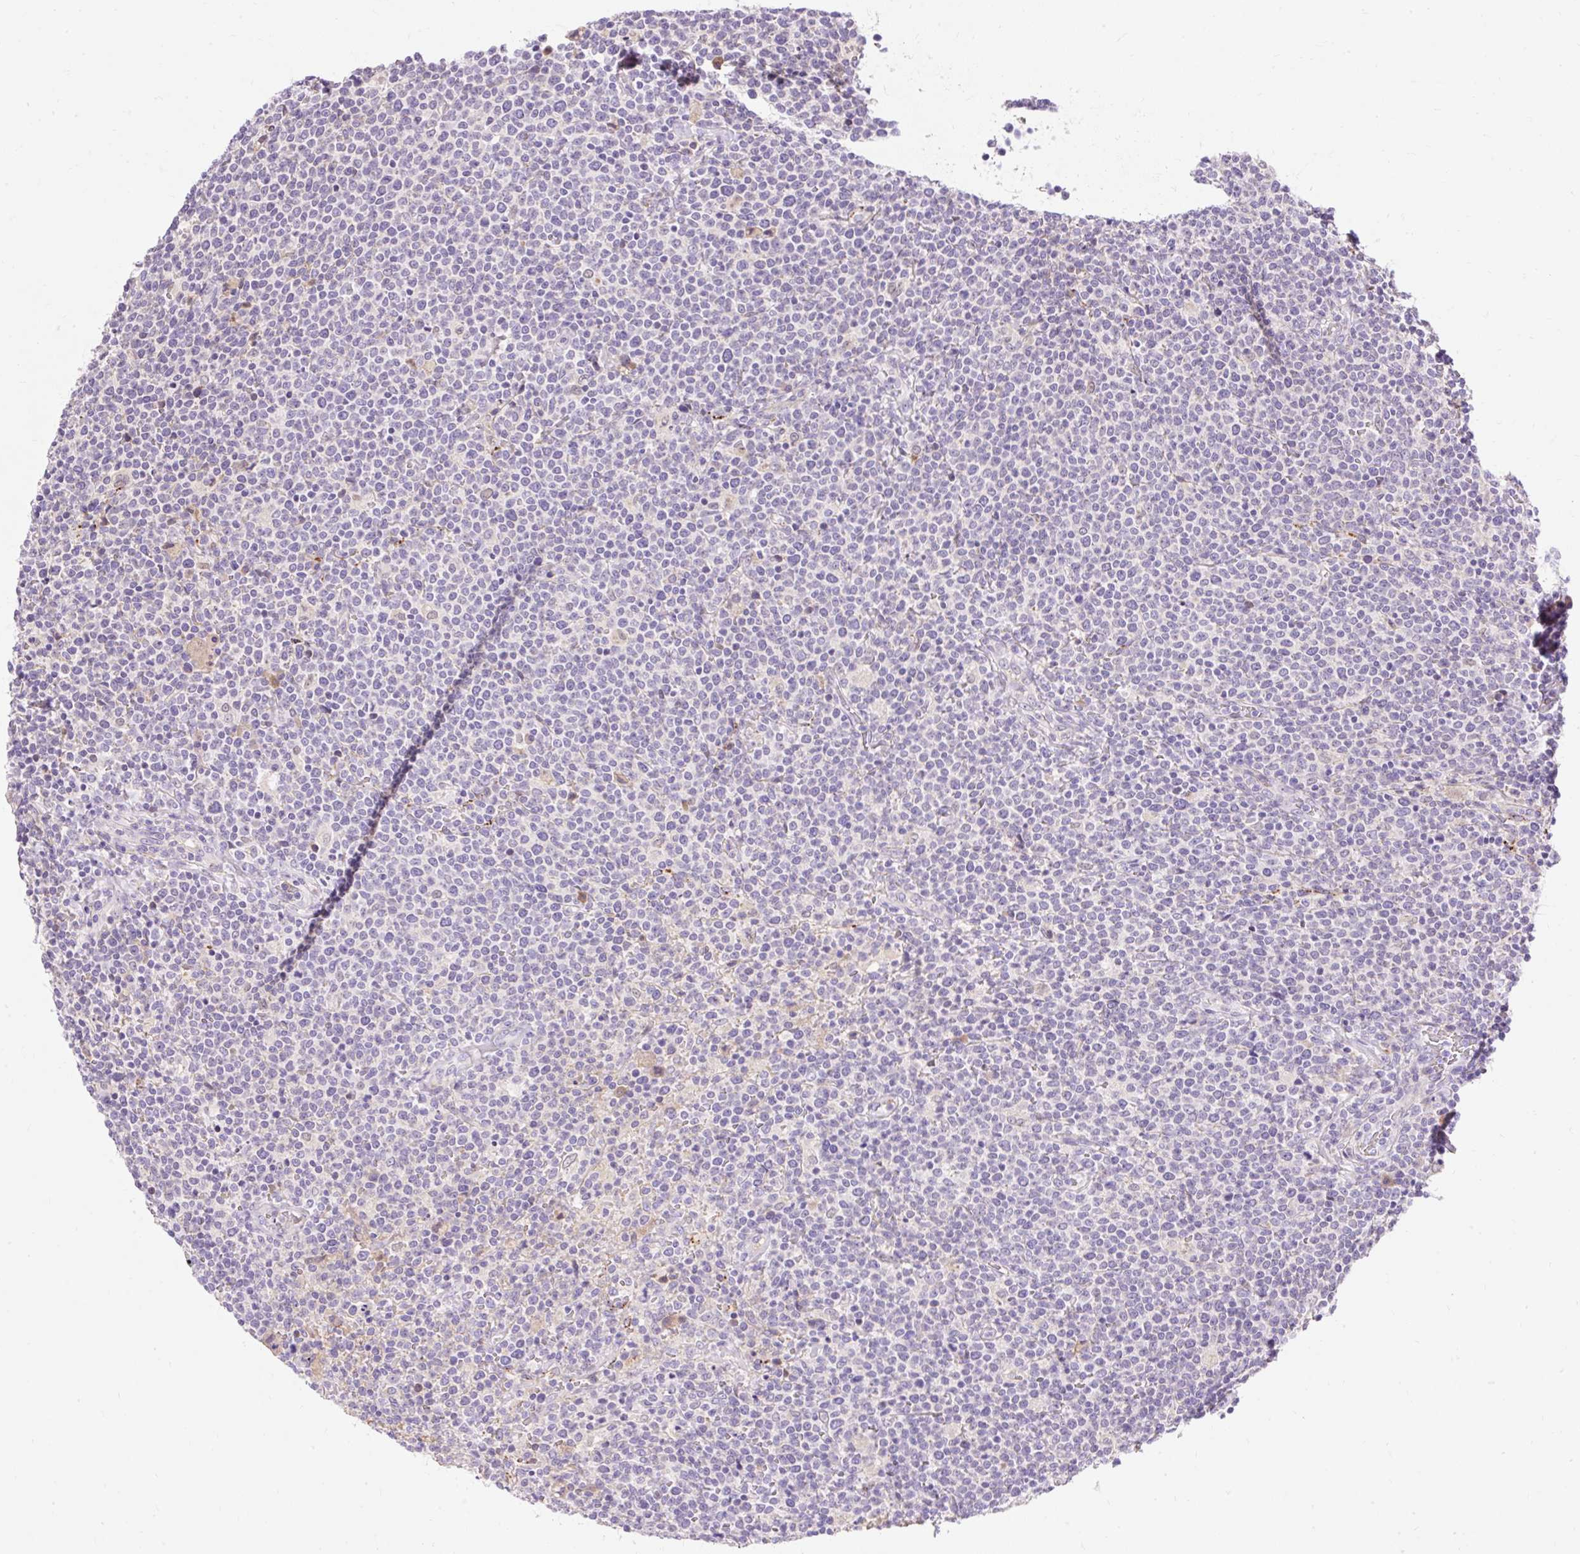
{"staining": {"intensity": "negative", "quantity": "none", "location": "none"}, "tissue": "lymphoma", "cell_type": "Tumor cells", "image_type": "cancer", "snomed": [{"axis": "morphology", "description": "Malignant lymphoma, non-Hodgkin's type, High grade"}, {"axis": "topography", "description": "Lymph node"}], "caption": "A high-resolution histopathology image shows immunohistochemistry staining of lymphoma, which displays no significant staining in tumor cells.", "gene": "TMEM150C", "patient": {"sex": "male", "age": 61}}